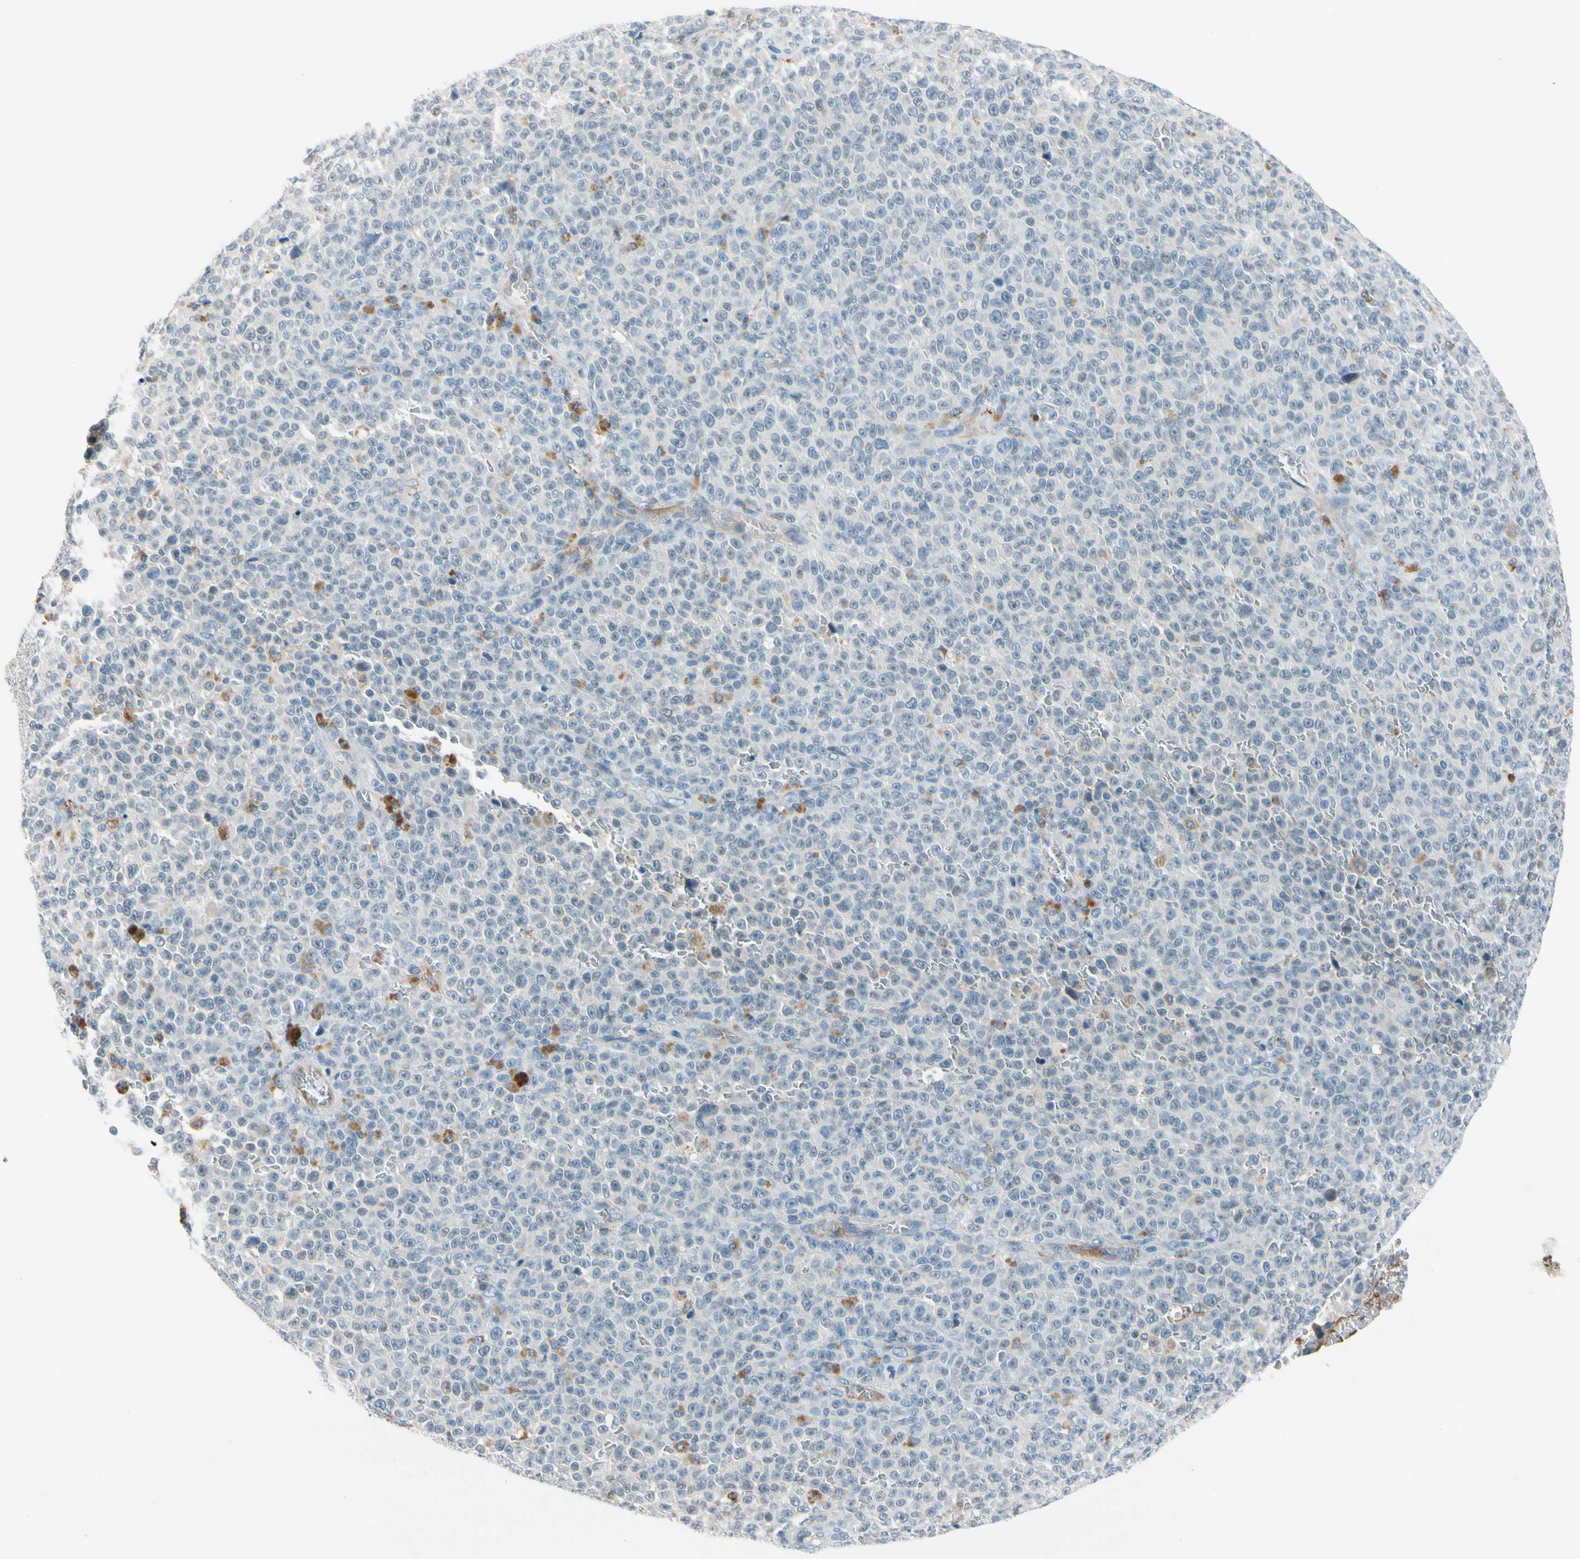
{"staining": {"intensity": "negative", "quantity": "none", "location": "none"}, "tissue": "melanoma", "cell_type": "Tumor cells", "image_type": "cancer", "snomed": [{"axis": "morphology", "description": "Malignant melanoma, NOS"}, {"axis": "topography", "description": "Skin"}], "caption": "Tumor cells are negative for brown protein staining in melanoma. The staining is performed using DAB brown chromogen with nuclei counter-stained in using hematoxylin.", "gene": "CNDP1", "patient": {"sex": "female", "age": 82}}